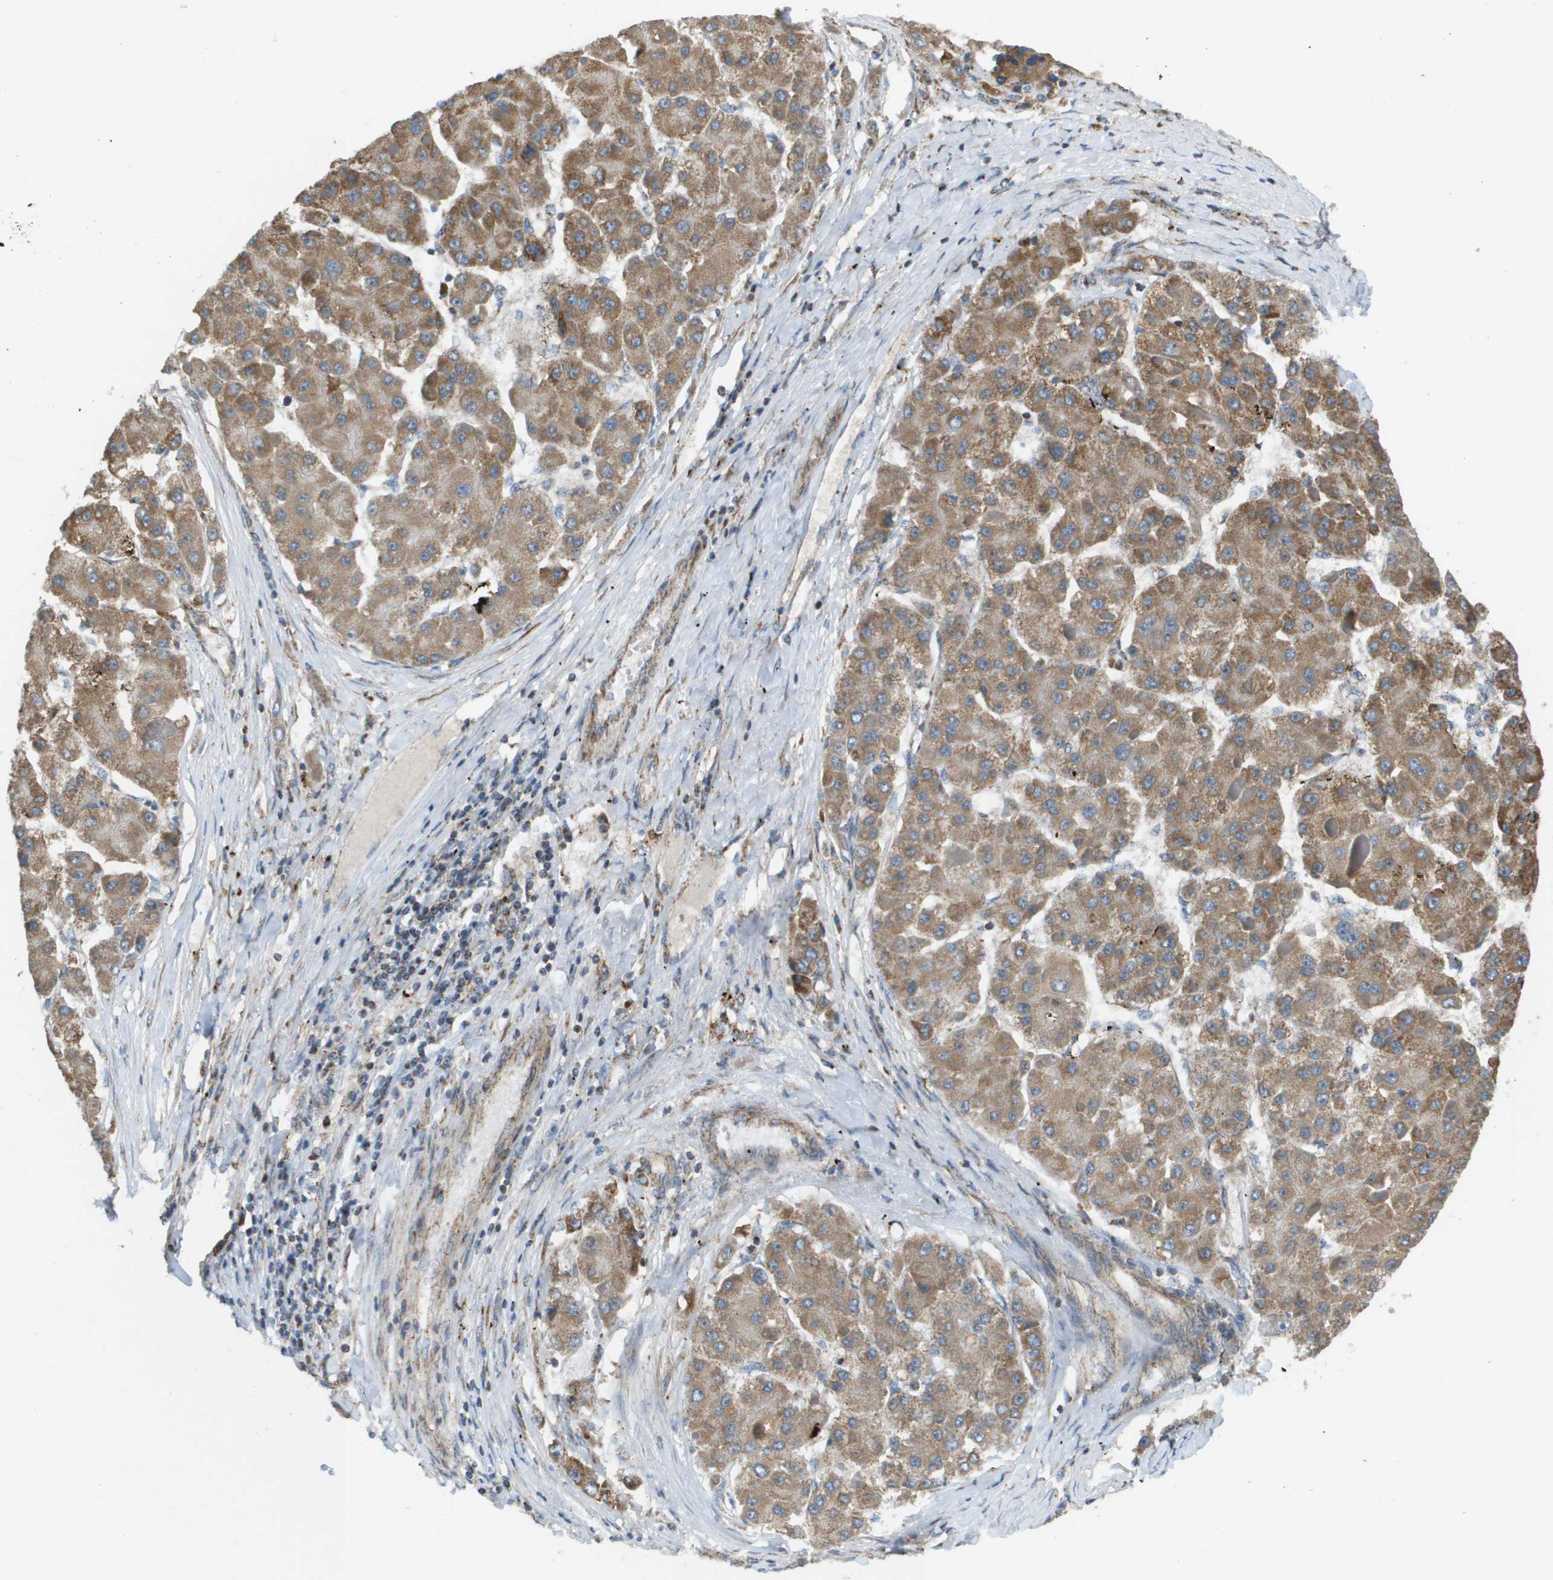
{"staining": {"intensity": "moderate", "quantity": ">75%", "location": "cytoplasmic/membranous"}, "tissue": "liver cancer", "cell_type": "Tumor cells", "image_type": "cancer", "snomed": [{"axis": "morphology", "description": "Carcinoma, Hepatocellular, NOS"}, {"axis": "topography", "description": "Liver"}], "caption": "Moderate cytoplasmic/membranous expression for a protein is identified in about >75% of tumor cells of hepatocellular carcinoma (liver) using IHC.", "gene": "NRK", "patient": {"sex": "female", "age": 73}}